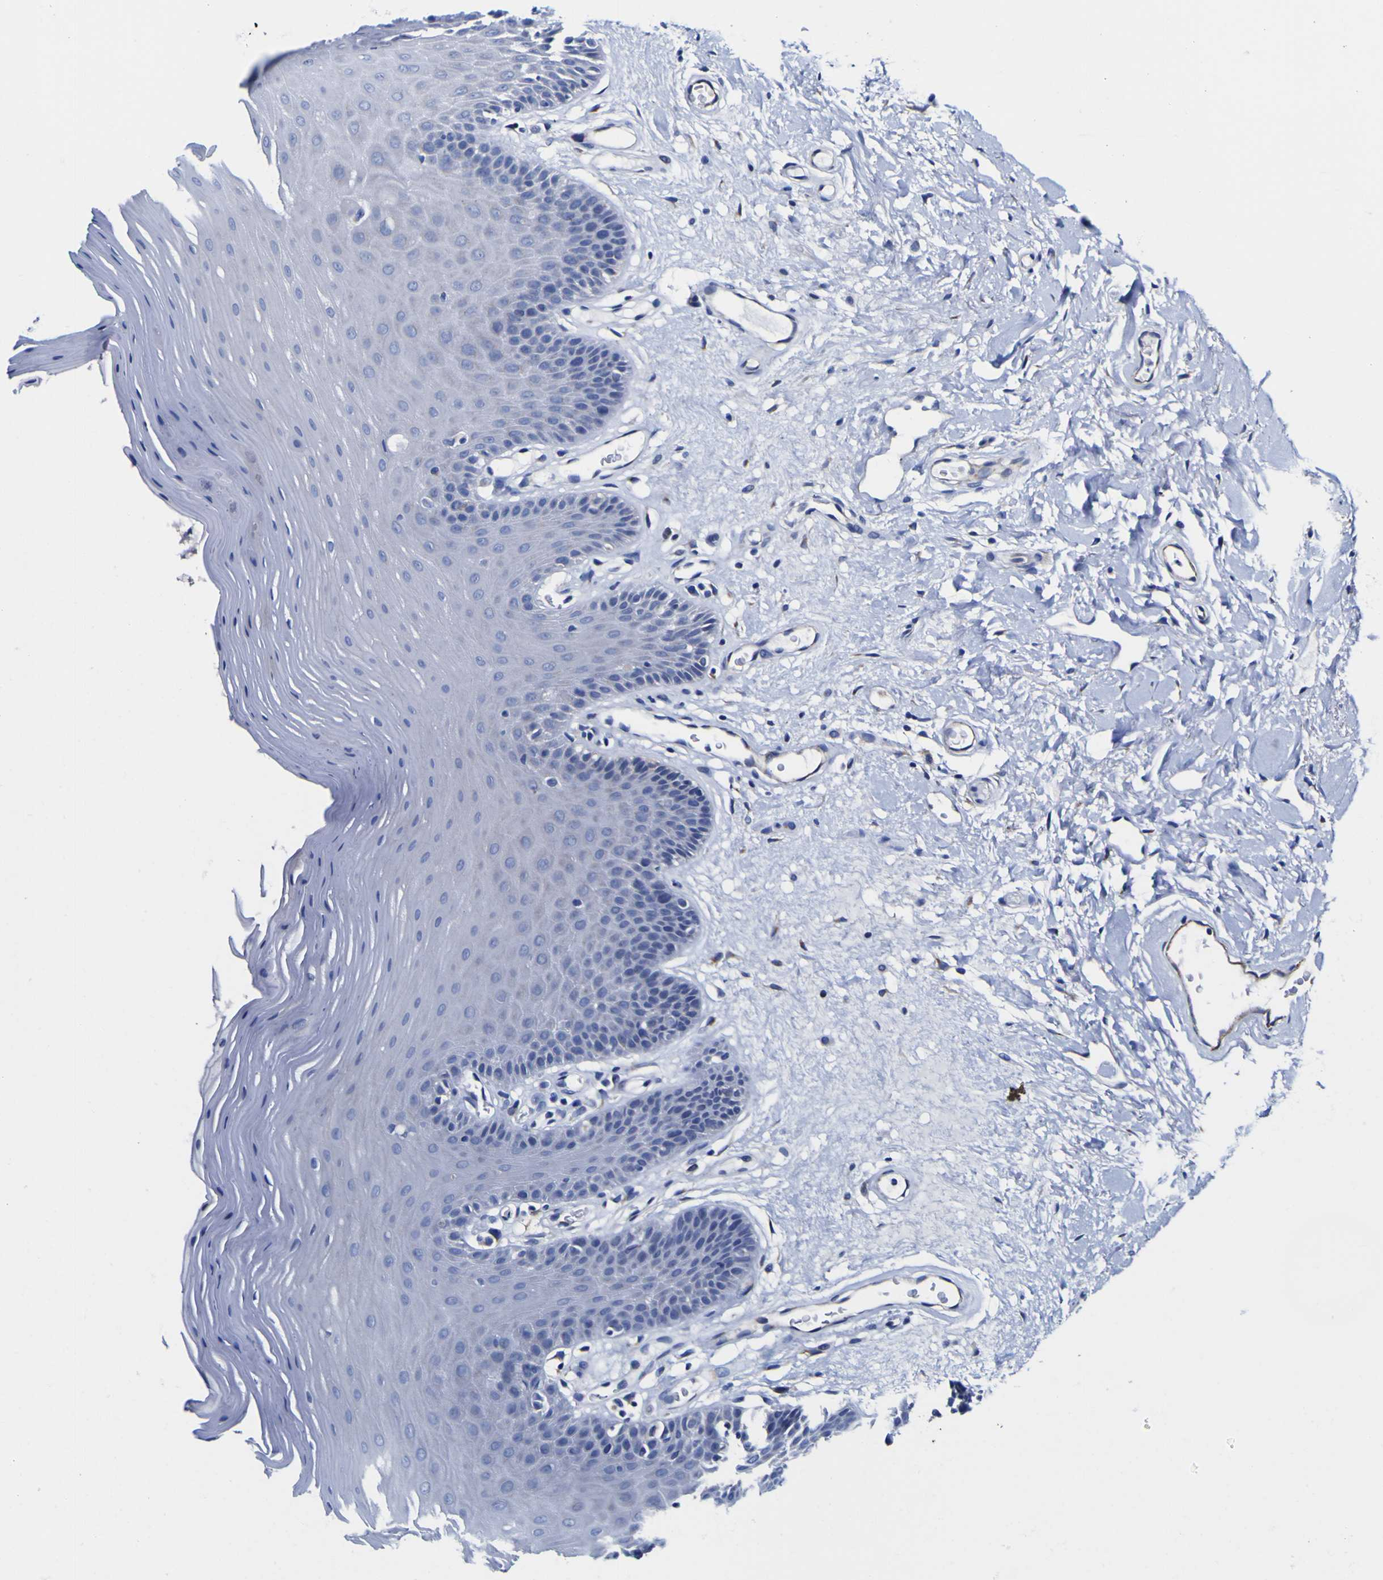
{"staining": {"intensity": "negative", "quantity": "none", "location": "none"}, "tissue": "oral mucosa", "cell_type": "Squamous epithelial cells", "image_type": "normal", "snomed": [{"axis": "morphology", "description": "Normal tissue, NOS"}, {"axis": "morphology", "description": "Squamous cell carcinoma, NOS"}, {"axis": "topography", "description": "Skeletal muscle"}, {"axis": "topography", "description": "Adipose tissue"}, {"axis": "topography", "description": "Vascular tissue"}, {"axis": "topography", "description": "Oral tissue"}, {"axis": "topography", "description": "Peripheral nerve tissue"}, {"axis": "topography", "description": "Head-Neck"}], "caption": "Human oral mucosa stained for a protein using immunohistochemistry shows no staining in squamous epithelial cells.", "gene": "GOLM1", "patient": {"sex": "male", "age": 71}}